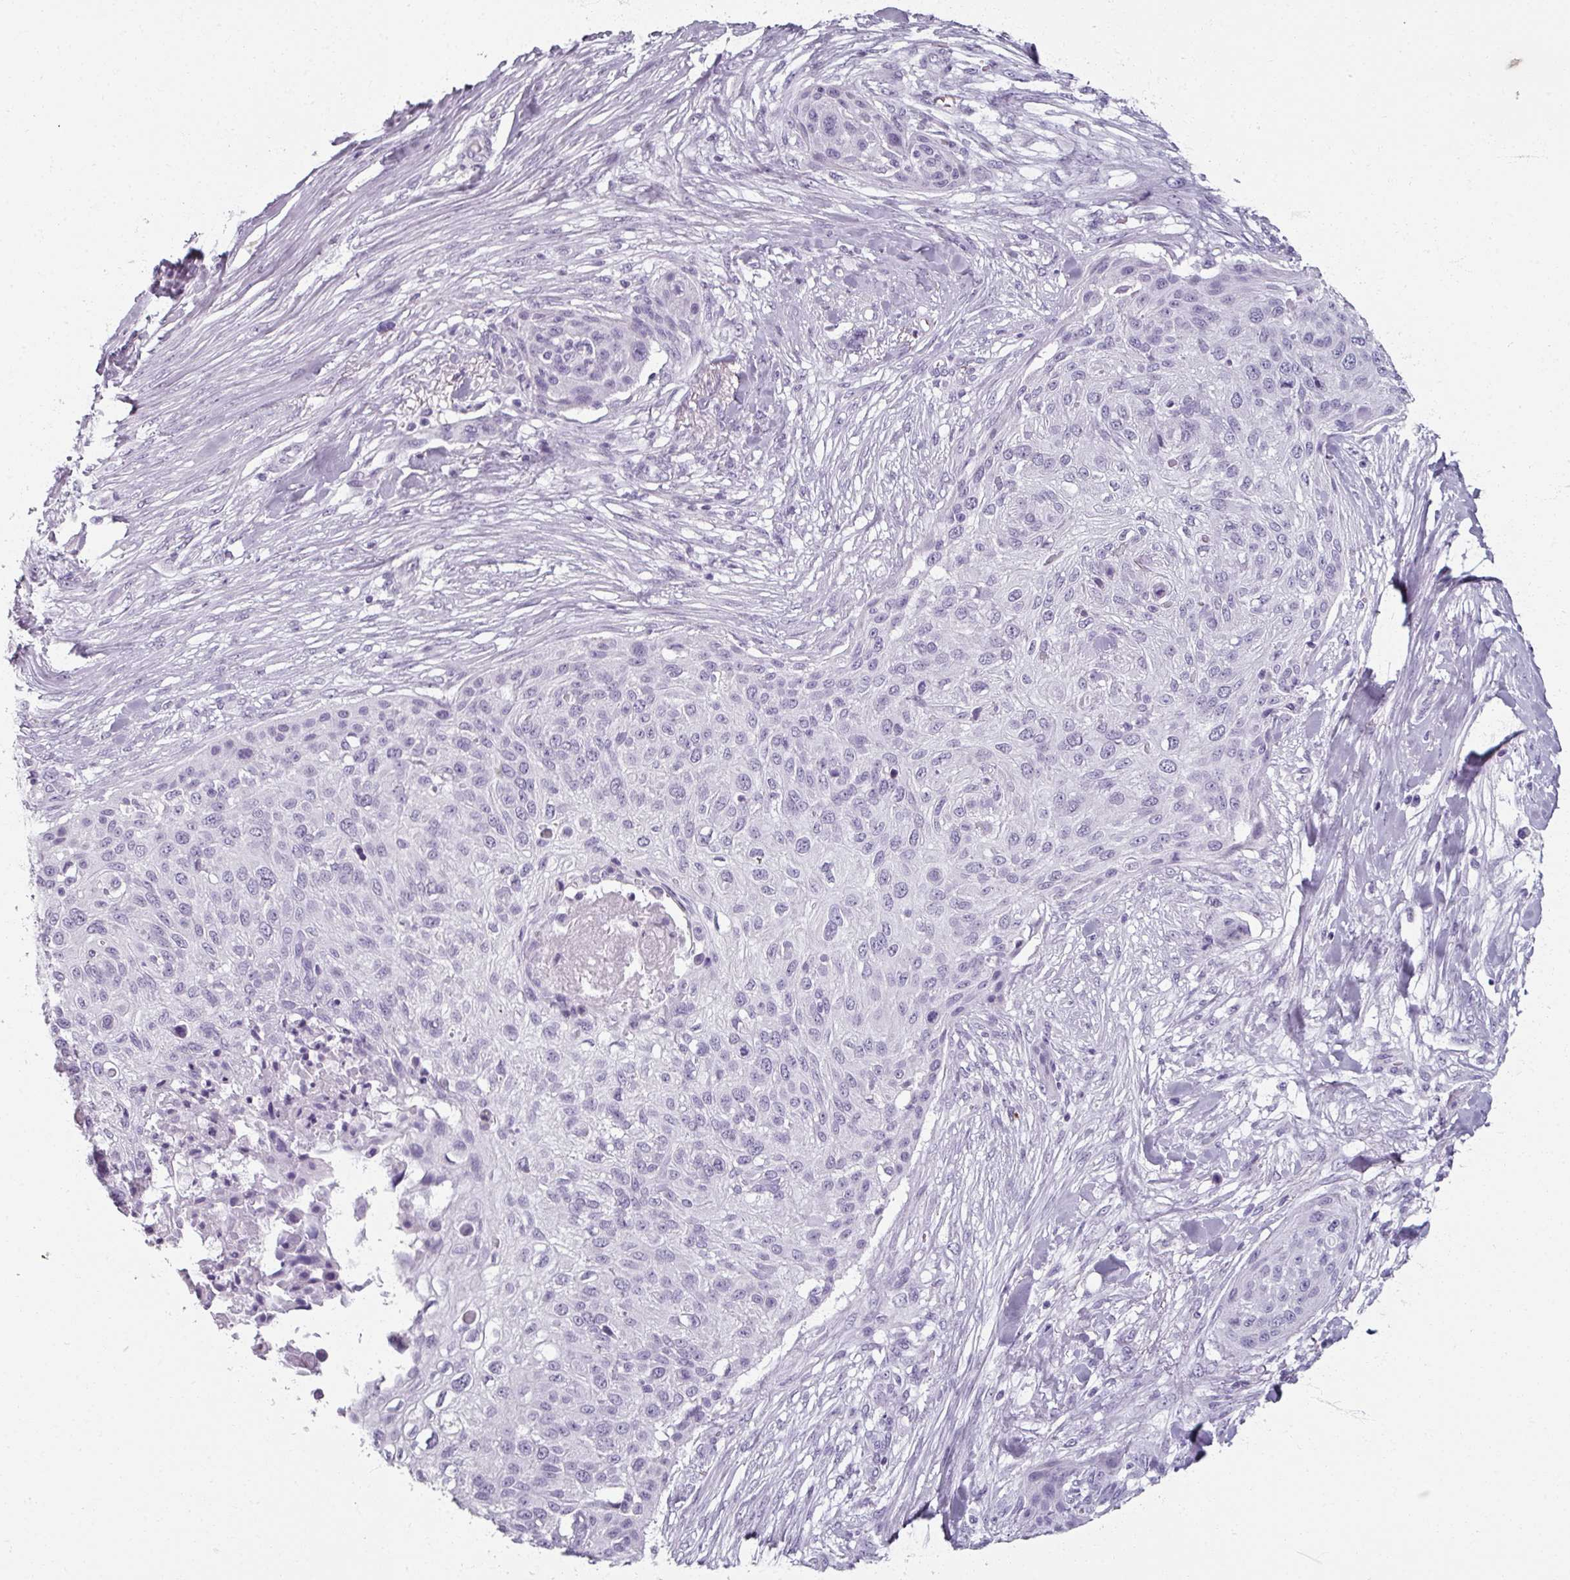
{"staining": {"intensity": "negative", "quantity": "none", "location": "none"}, "tissue": "skin cancer", "cell_type": "Tumor cells", "image_type": "cancer", "snomed": [{"axis": "morphology", "description": "Squamous cell carcinoma, NOS"}, {"axis": "topography", "description": "Skin"}], "caption": "DAB (3,3'-diaminobenzidine) immunohistochemical staining of skin squamous cell carcinoma exhibits no significant staining in tumor cells.", "gene": "REG3G", "patient": {"sex": "female", "age": 87}}